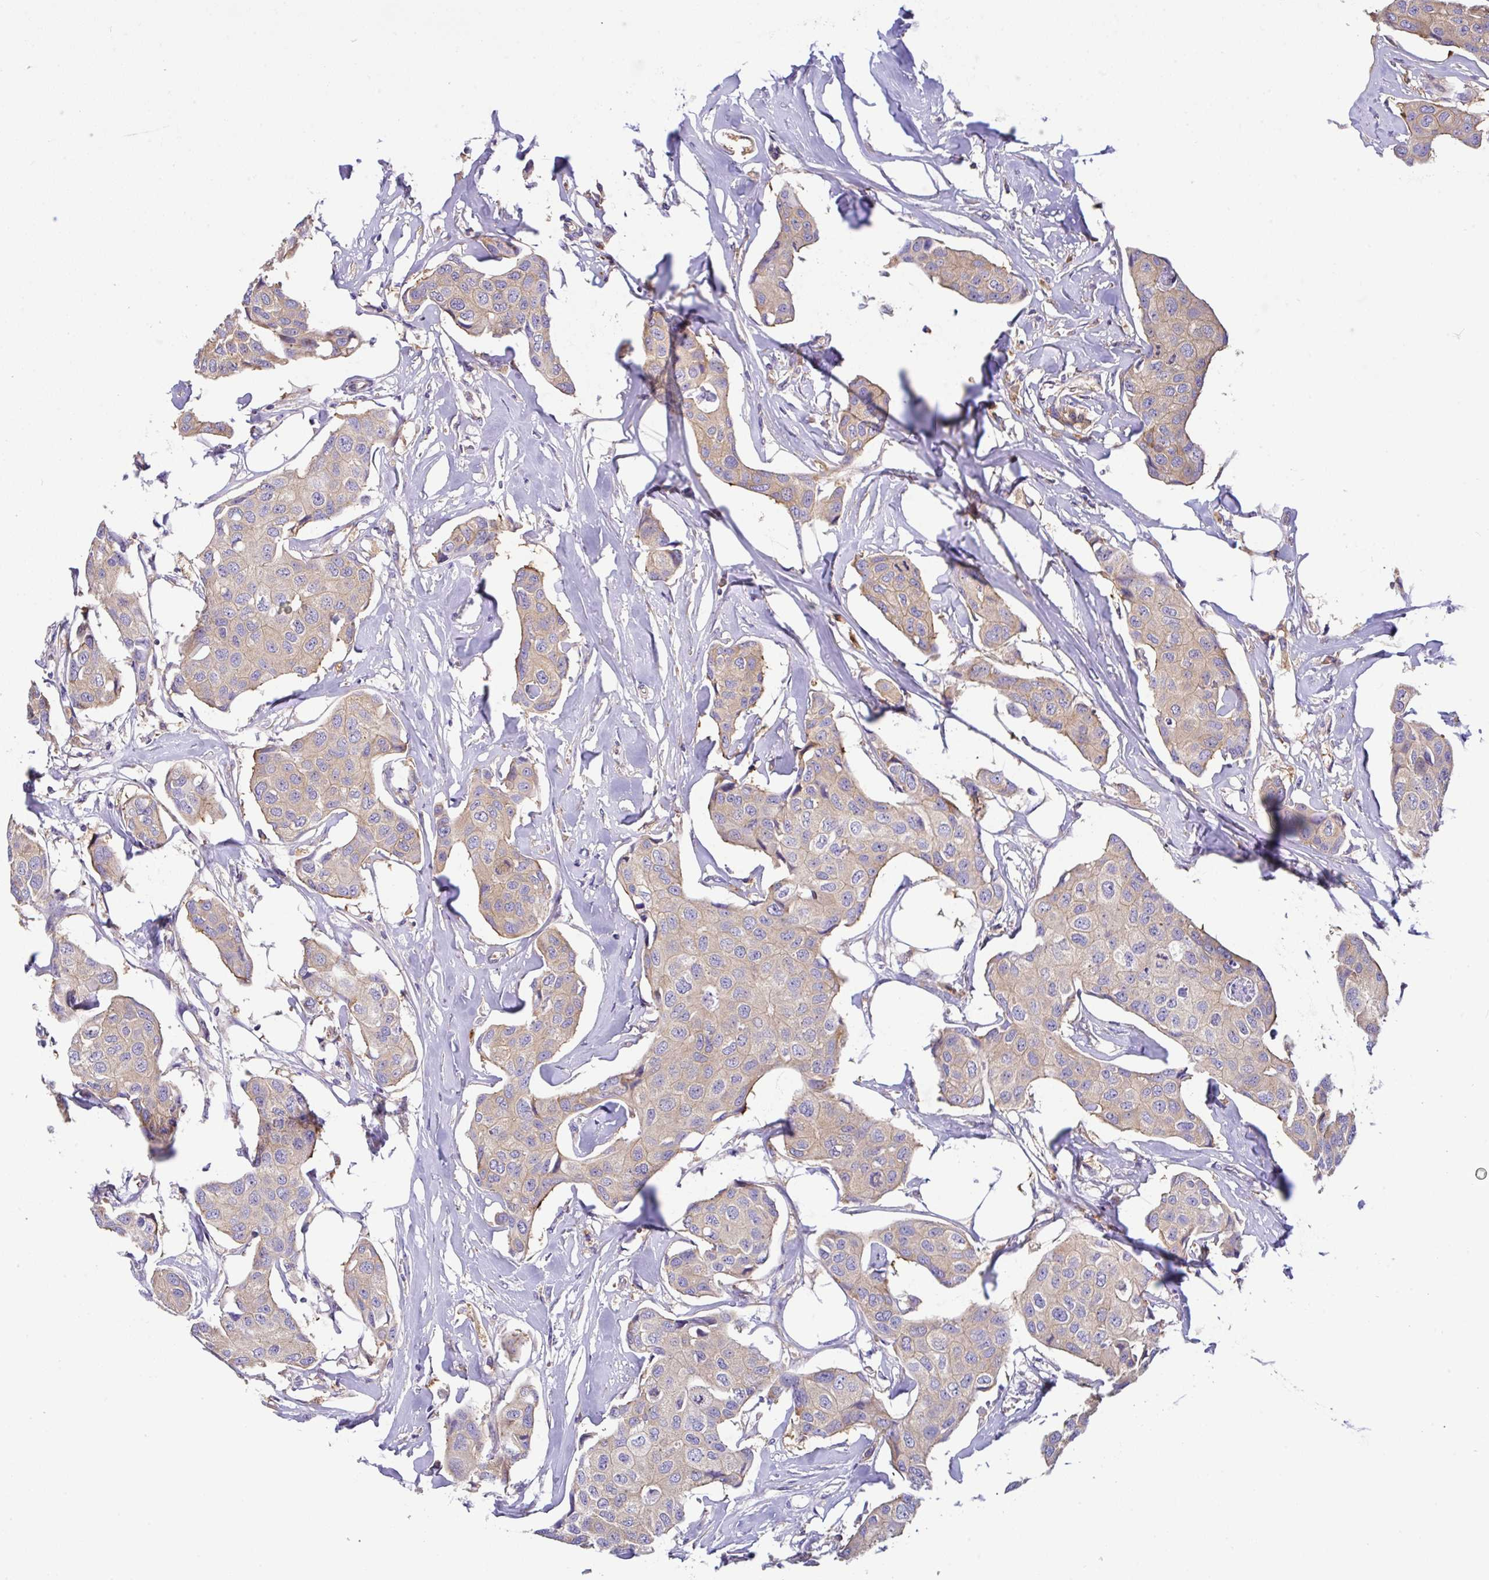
{"staining": {"intensity": "weak", "quantity": "25%-75%", "location": "cytoplasmic/membranous"}, "tissue": "breast cancer", "cell_type": "Tumor cells", "image_type": "cancer", "snomed": [{"axis": "morphology", "description": "Duct carcinoma"}, {"axis": "topography", "description": "Breast"}, {"axis": "topography", "description": "Lymph node"}], "caption": "A histopathology image showing weak cytoplasmic/membranous expression in about 25%-75% of tumor cells in breast invasive ductal carcinoma, as visualized by brown immunohistochemical staining.", "gene": "GFPT2", "patient": {"sex": "female", "age": 80}}